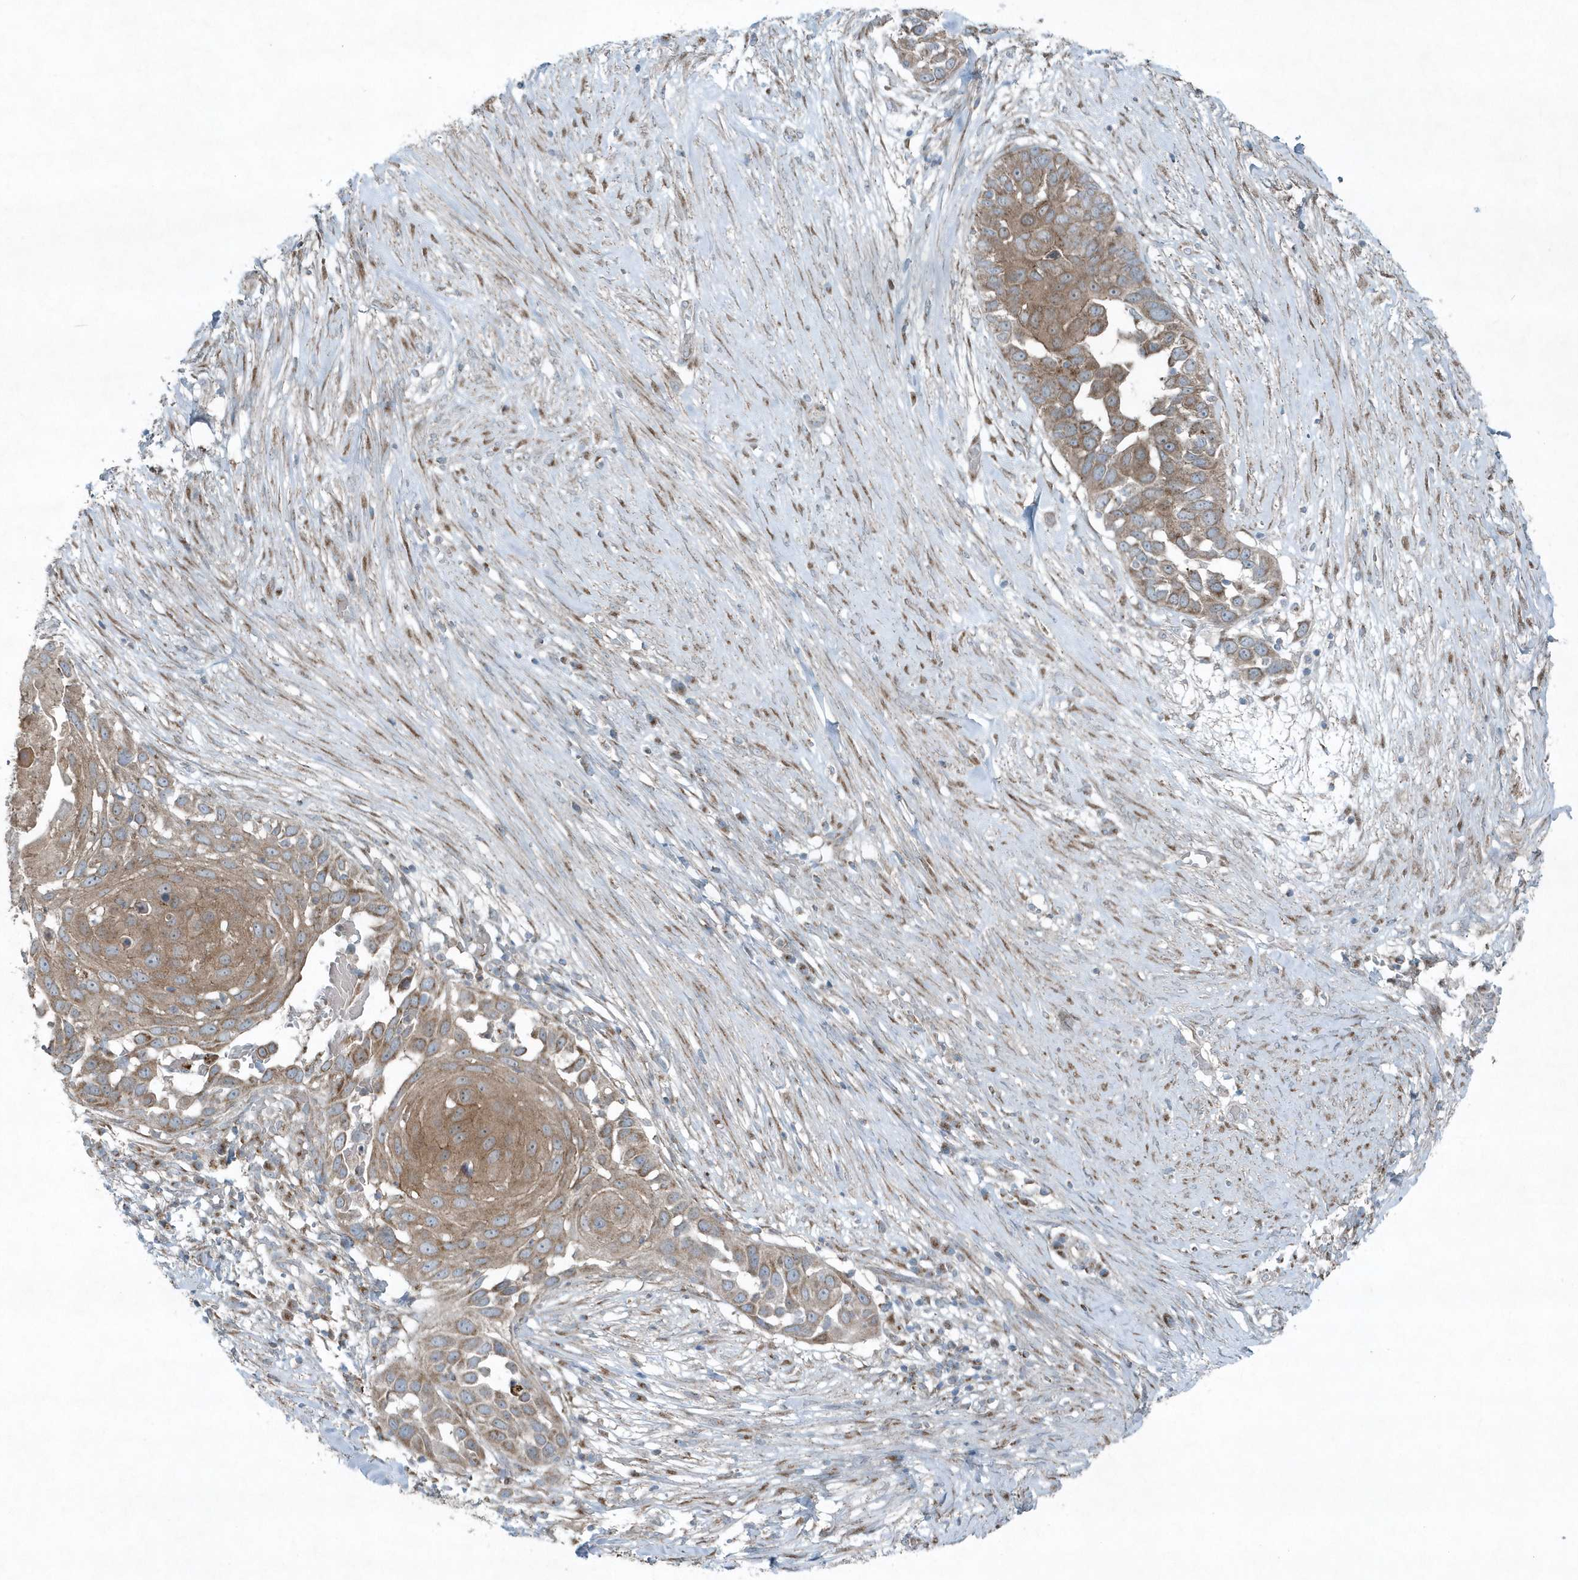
{"staining": {"intensity": "moderate", "quantity": "25%-75%", "location": "cytoplasmic/membranous"}, "tissue": "skin cancer", "cell_type": "Tumor cells", "image_type": "cancer", "snomed": [{"axis": "morphology", "description": "Squamous cell carcinoma, NOS"}, {"axis": "topography", "description": "Skin"}], "caption": "Immunohistochemical staining of human skin cancer reveals moderate cytoplasmic/membranous protein staining in approximately 25%-75% of tumor cells.", "gene": "GCC2", "patient": {"sex": "female", "age": 44}}